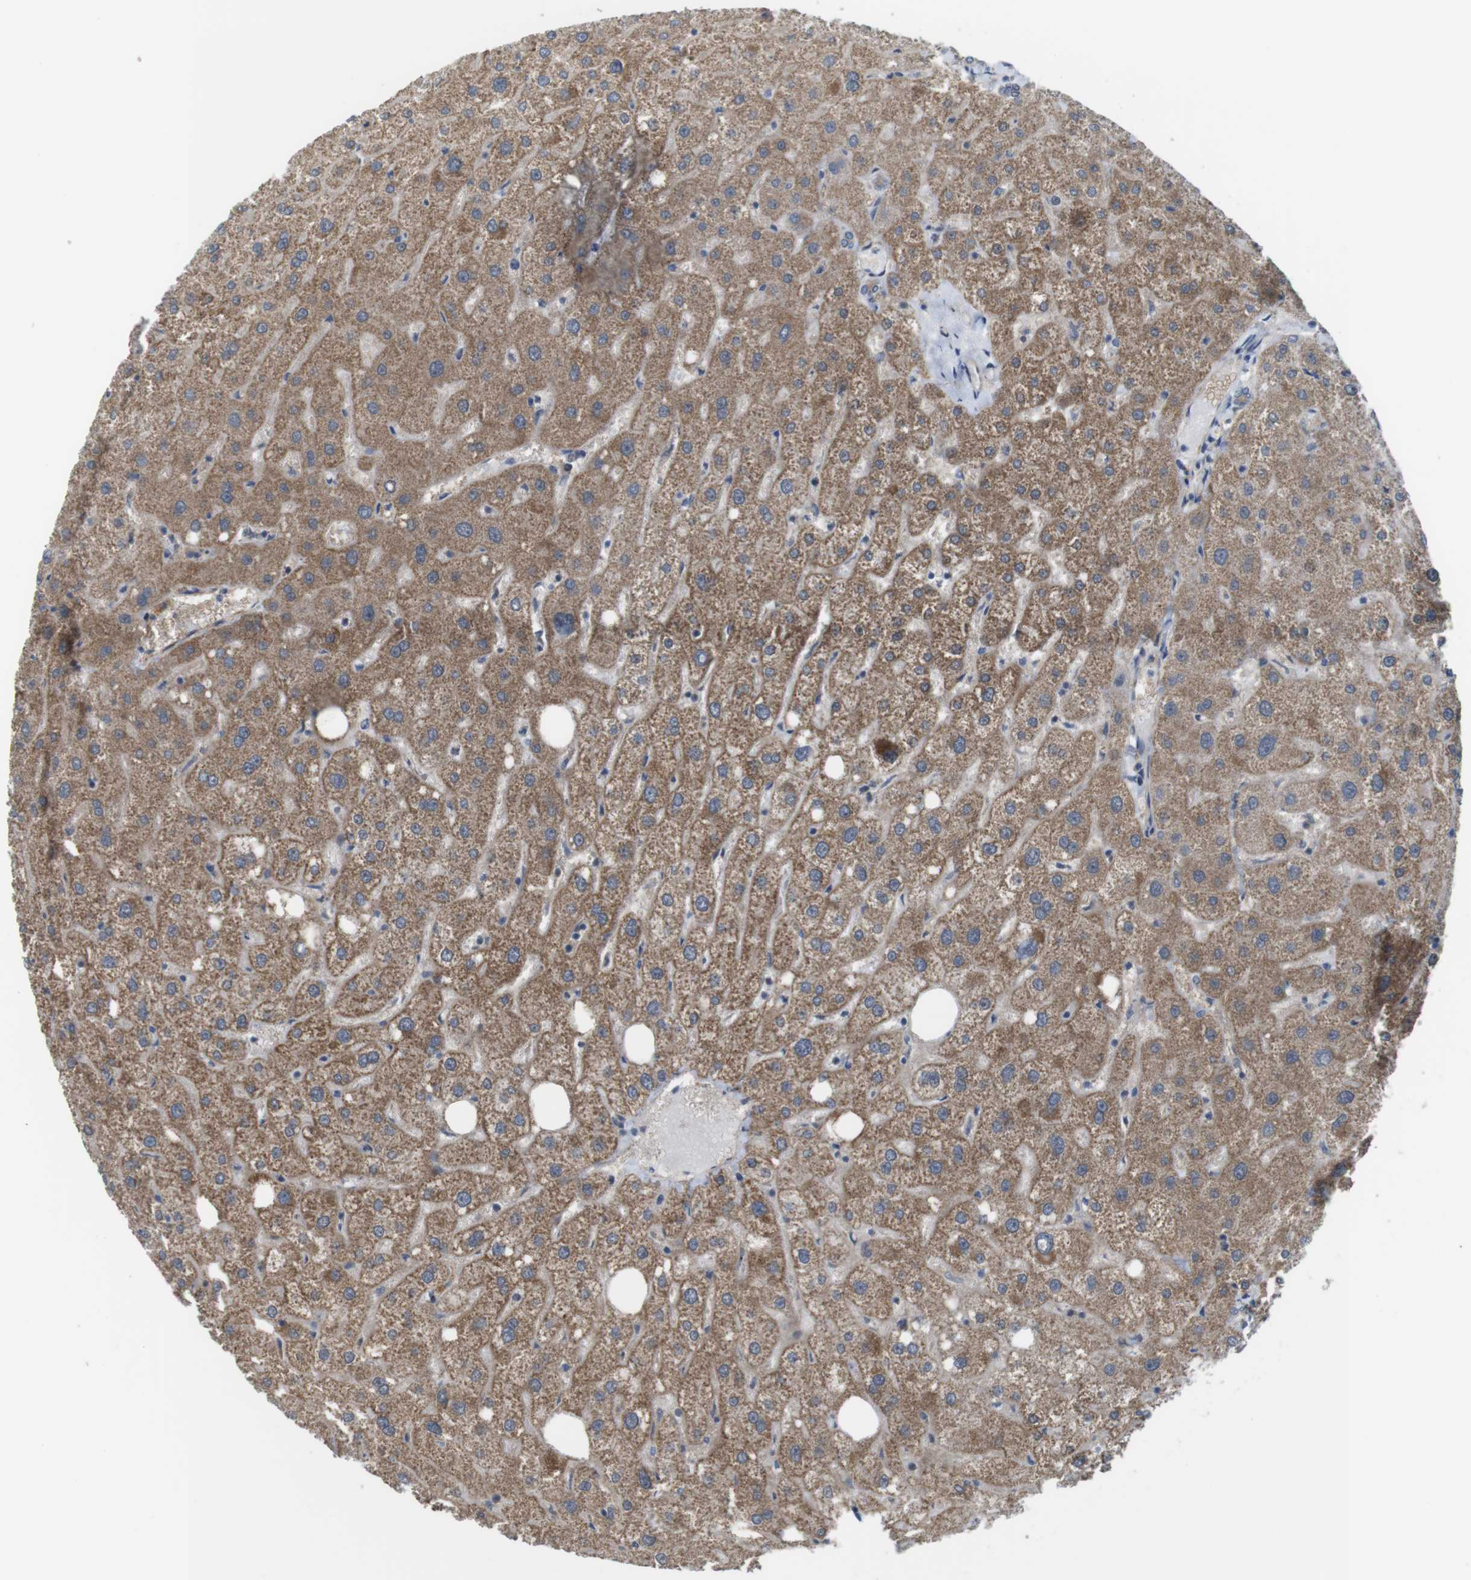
{"staining": {"intensity": "moderate", "quantity": ">75%", "location": "cytoplasmic/membranous"}, "tissue": "liver", "cell_type": "Cholangiocytes", "image_type": "normal", "snomed": [{"axis": "morphology", "description": "Normal tissue, NOS"}, {"axis": "topography", "description": "Liver"}], "caption": "Liver stained with a brown dye exhibits moderate cytoplasmic/membranous positive staining in approximately >75% of cholangiocytes.", "gene": "CDC34", "patient": {"sex": "male", "age": 73}}